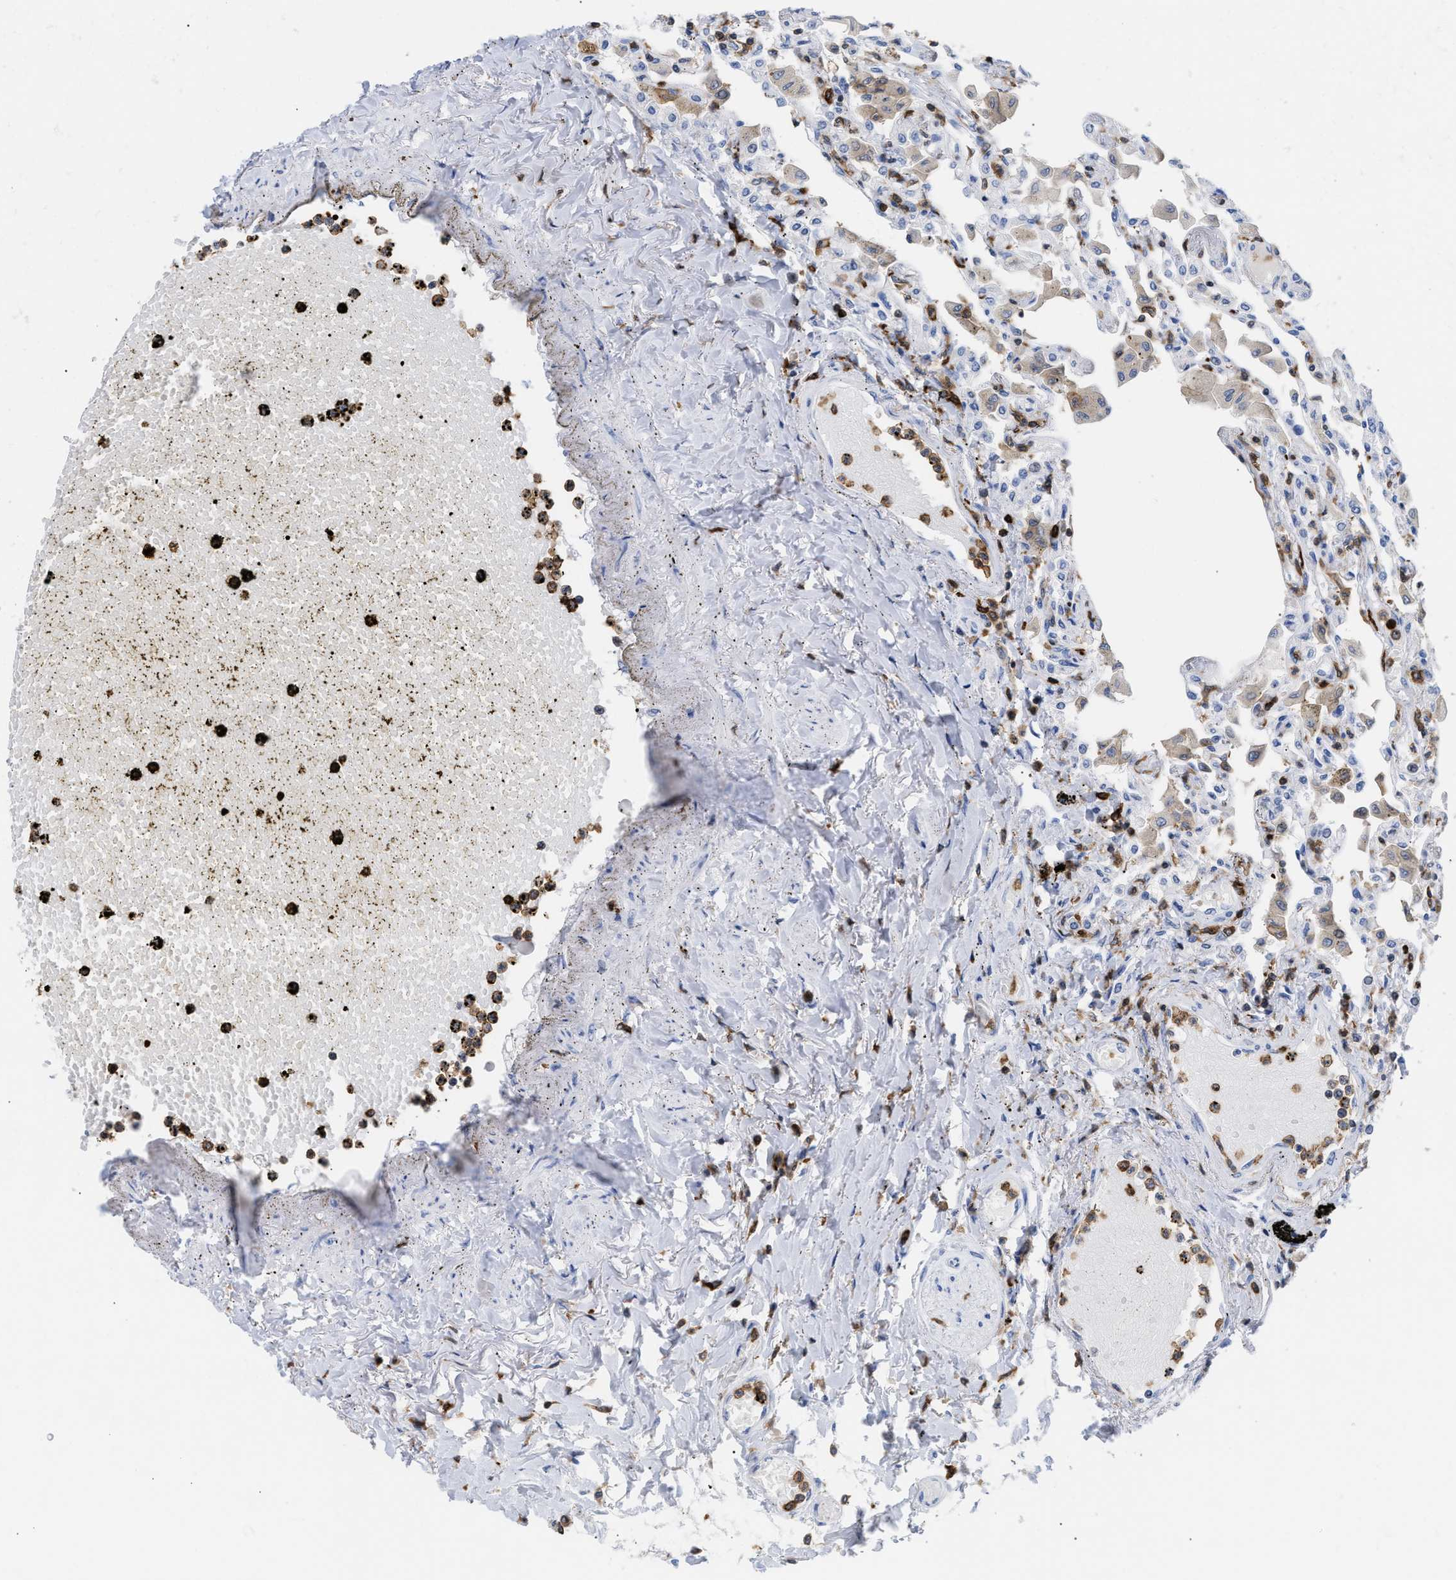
{"staining": {"intensity": "negative", "quantity": "none", "location": "none"}, "tissue": "lung", "cell_type": "Alveolar cells", "image_type": "normal", "snomed": [{"axis": "morphology", "description": "Normal tissue, NOS"}, {"axis": "topography", "description": "Bronchus"}, {"axis": "topography", "description": "Lung"}], "caption": "An immunohistochemistry micrograph of unremarkable lung is shown. There is no staining in alveolar cells of lung. (Stains: DAB (3,3'-diaminobenzidine) IHC with hematoxylin counter stain, Microscopy: brightfield microscopy at high magnification).", "gene": "LCP1", "patient": {"sex": "female", "age": 49}}